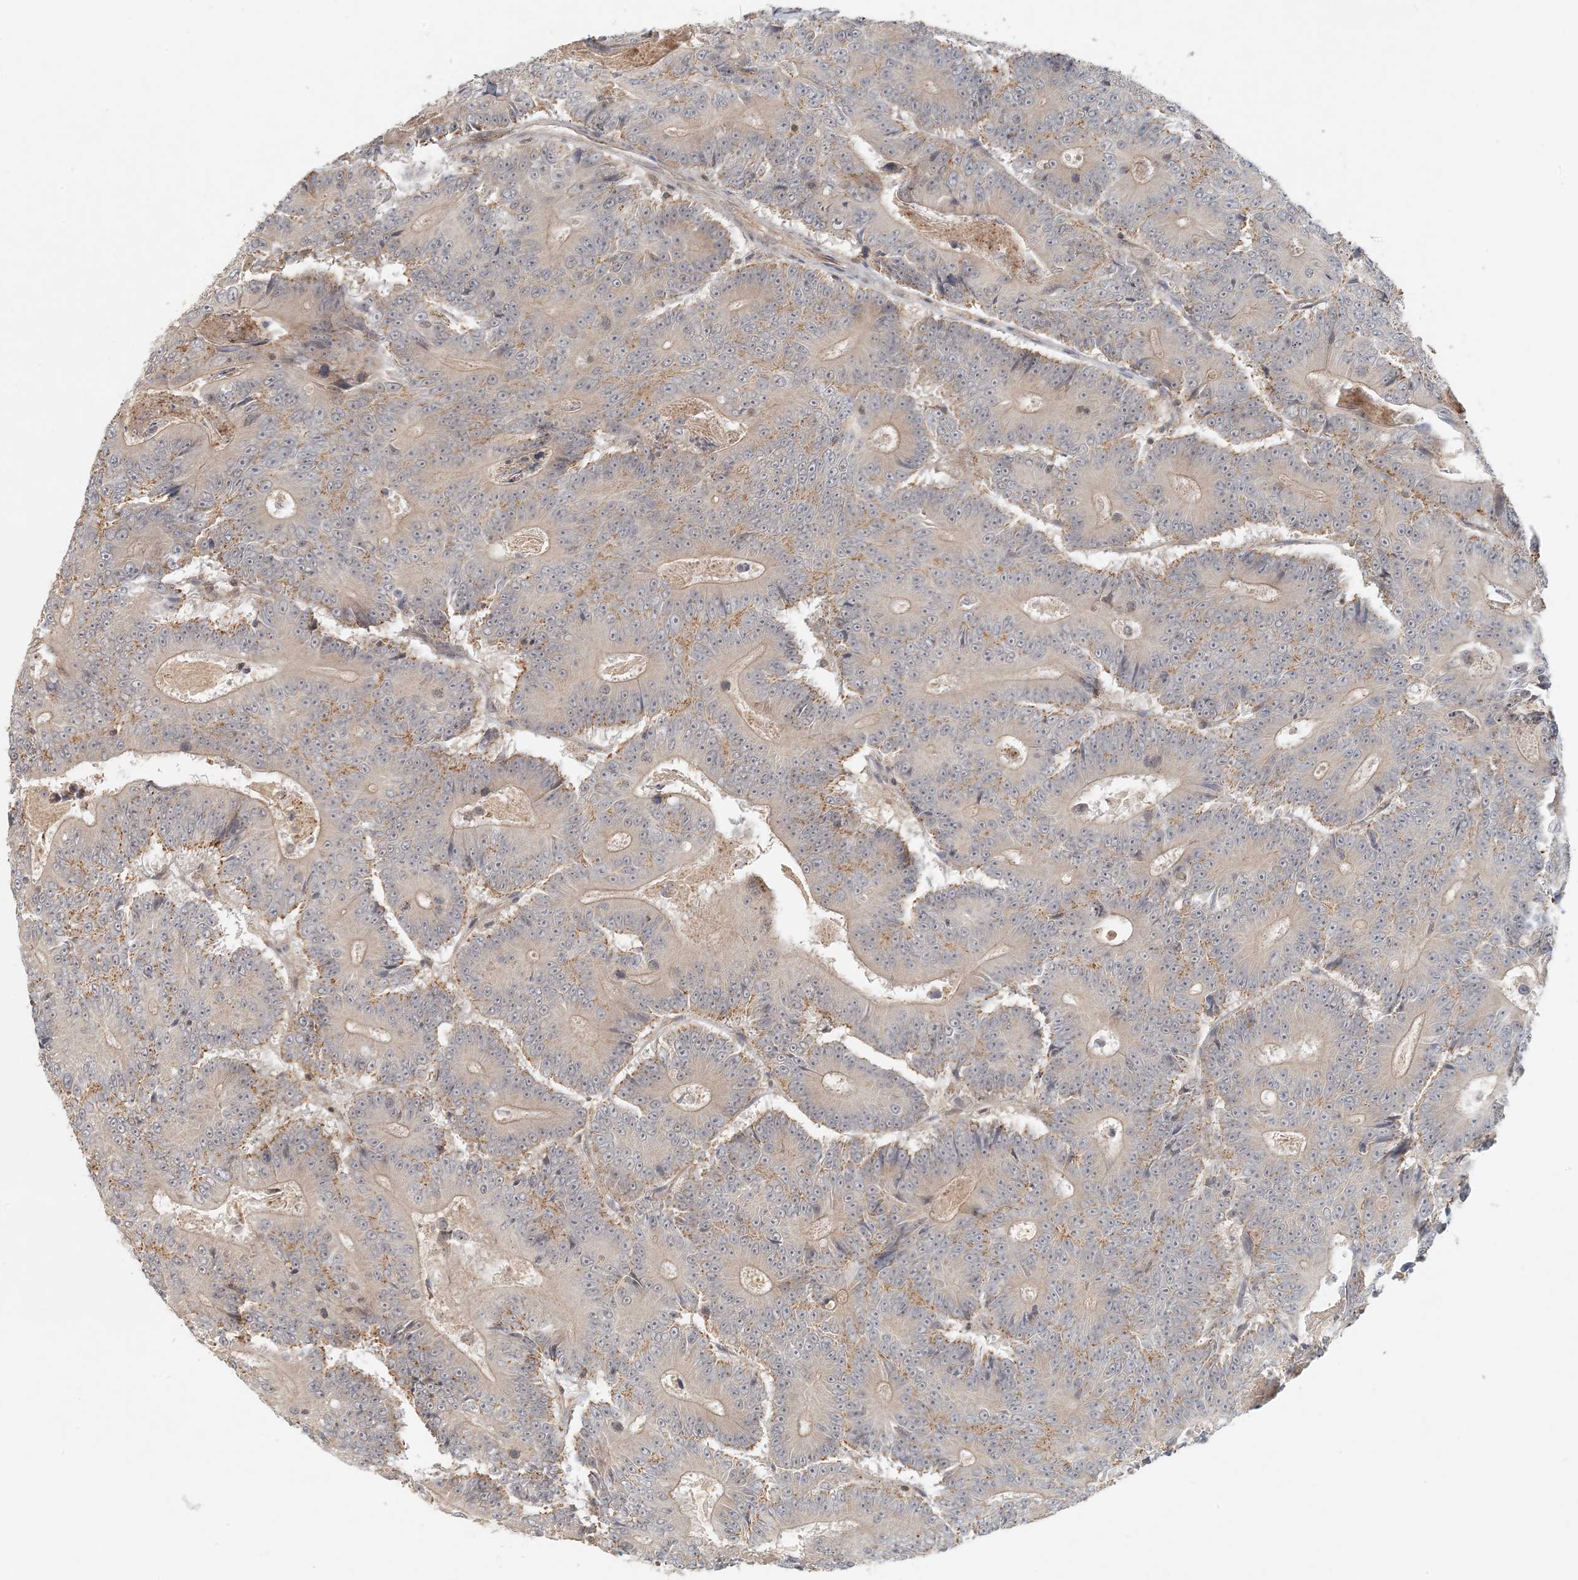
{"staining": {"intensity": "negative", "quantity": "none", "location": "none"}, "tissue": "colorectal cancer", "cell_type": "Tumor cells", "image_type": "cancer", "snomed": [{"axis": "morphology", "description": "Adenocarcinoma, NOS"}, {"axis": "topography", "description": "Colon"}], "caption": "Colorectal cancer was stained to show a protein in brown. There is no significant staining in tumor cells. (Brightfield microscopy of DAB (3,3'-diaminobenzidine) immunohistochemistry at high magnification).", "gene": "OBI1", "patient": {"sex": "male", "age": 83}}